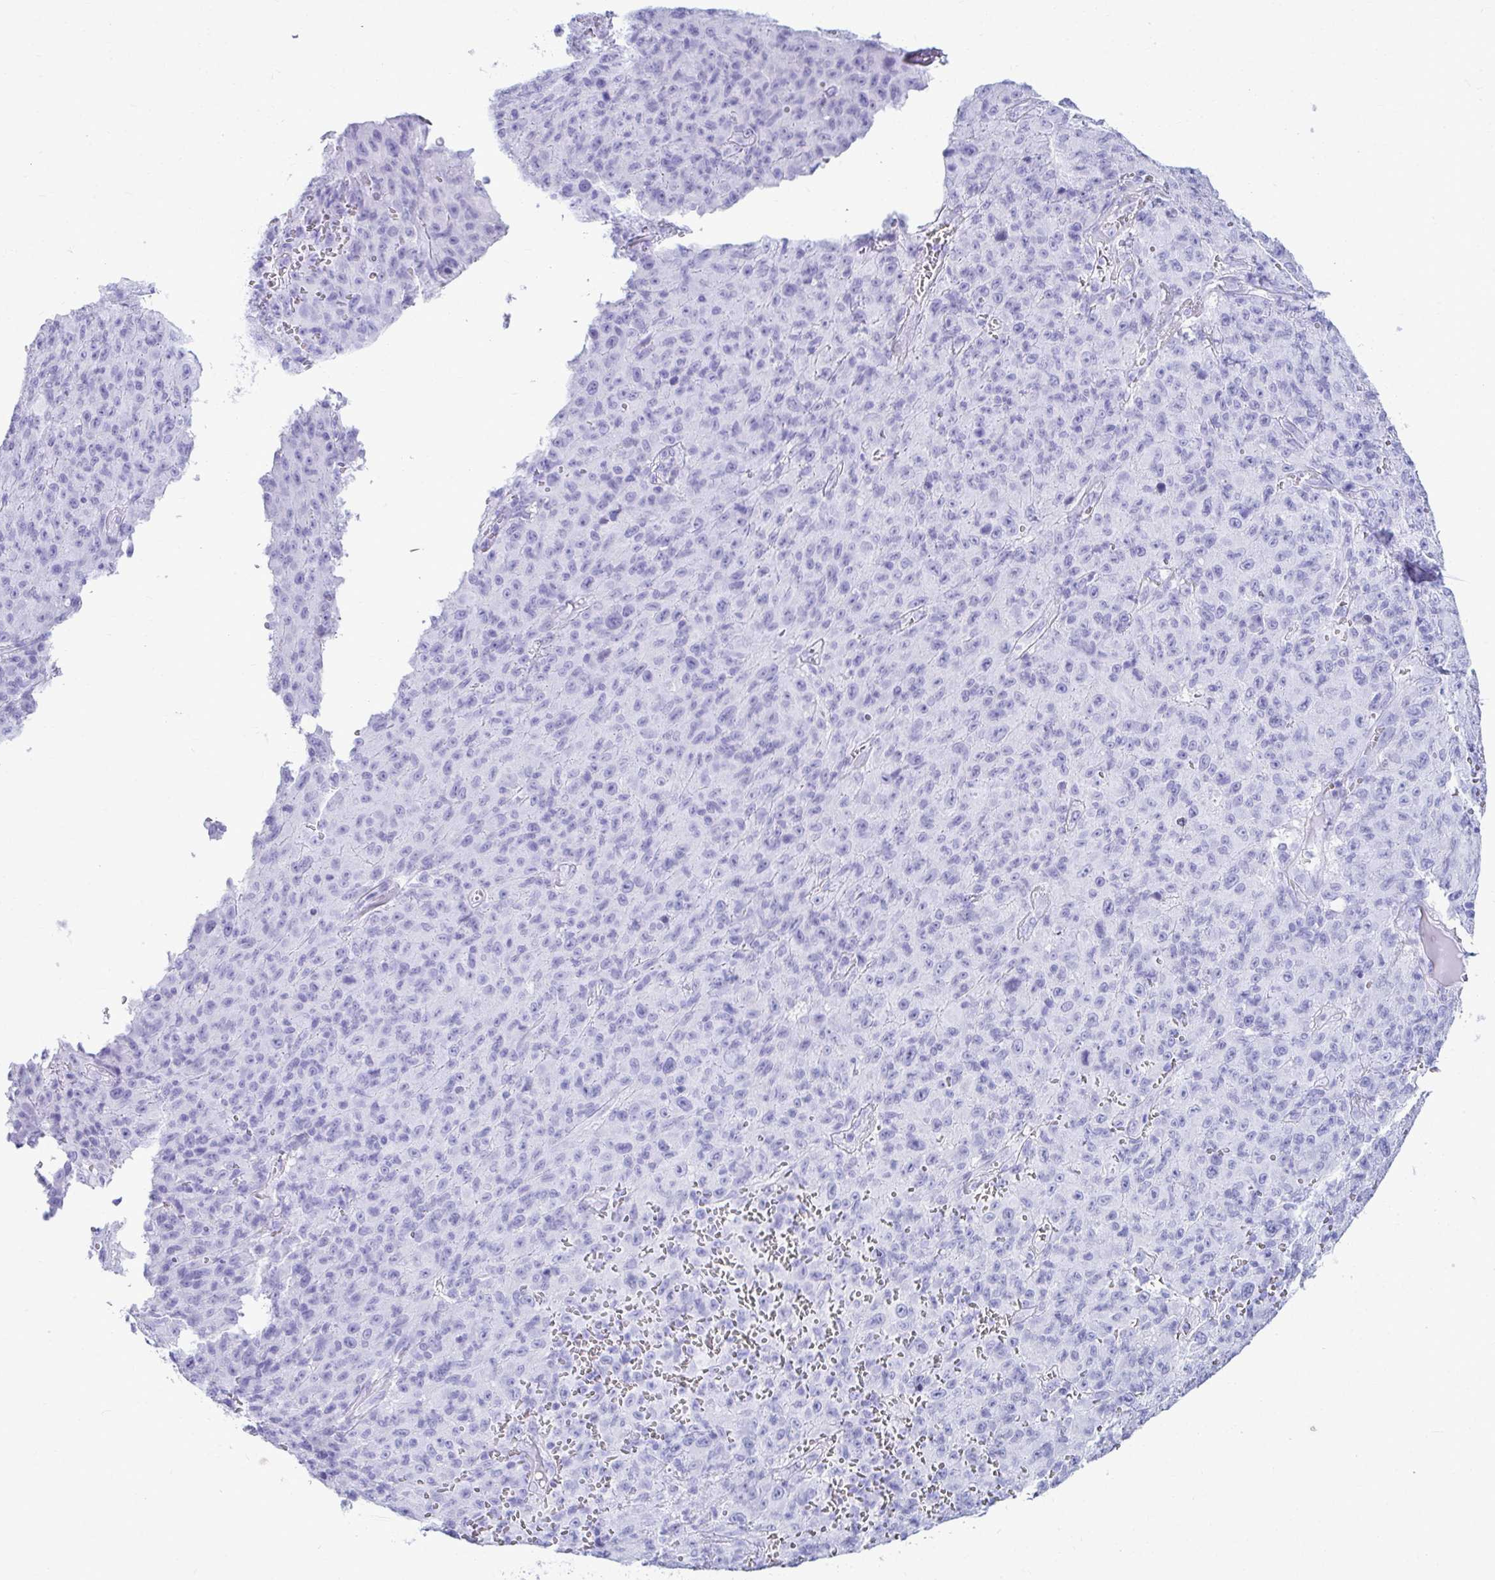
{"staining": {"intensity": "negative", "quantity": "none", "location": "none"}, "tissue": "melanoma", "cell_type": "Tumor cells", "image_type": "cancer", "snomed": [{"axis": "morphology", "description": "Malignant melanoma, NOS"}, {"axis": "topography", "description": "Skin"}], "caption": "The immunohistochemistry micrograph has no significant staining in tumor cells of melanoma tissue.", "gene": "ATP4B", "patient": {"sex": "male", "age": 46}}